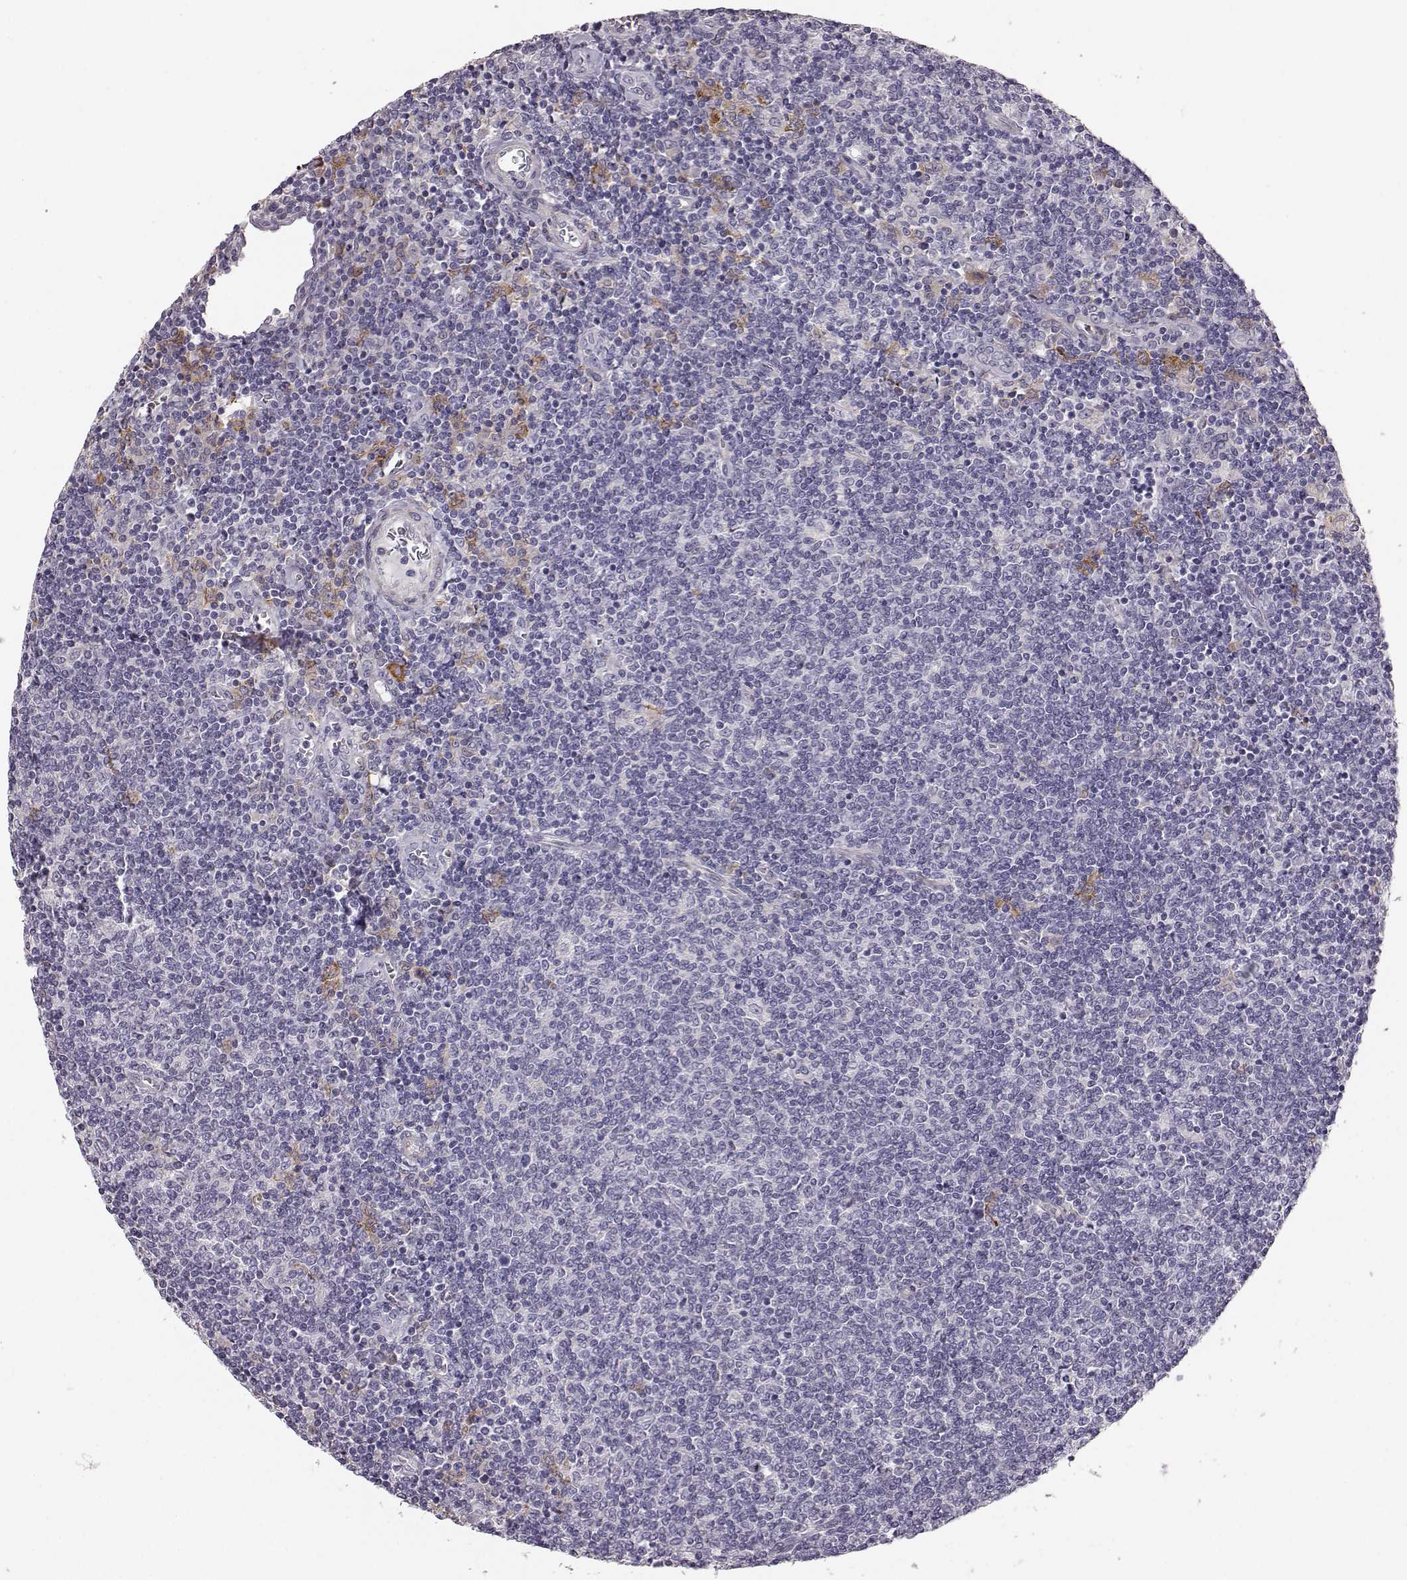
{"staining": {"intensity": "negative", "quantity": "none", "location": "none"}, "tissue": "lymphoma", "cell_type": "Tumor cells", "image_type": "cancer", "snomed": [{"axis": "morphology", "description": "Malignant lymphoma, non-Hodgkin's type, Low grade"}, {"axis": "topography", "description": "Lymph node"}], "caption": "High power microscopy histopathology image of an immunohistochemistry histopathology image of lymphoma, revealing no significant staining in tumor cells.", "gene": "GPR50", "patient": {"sex": "male", "age": 52}}